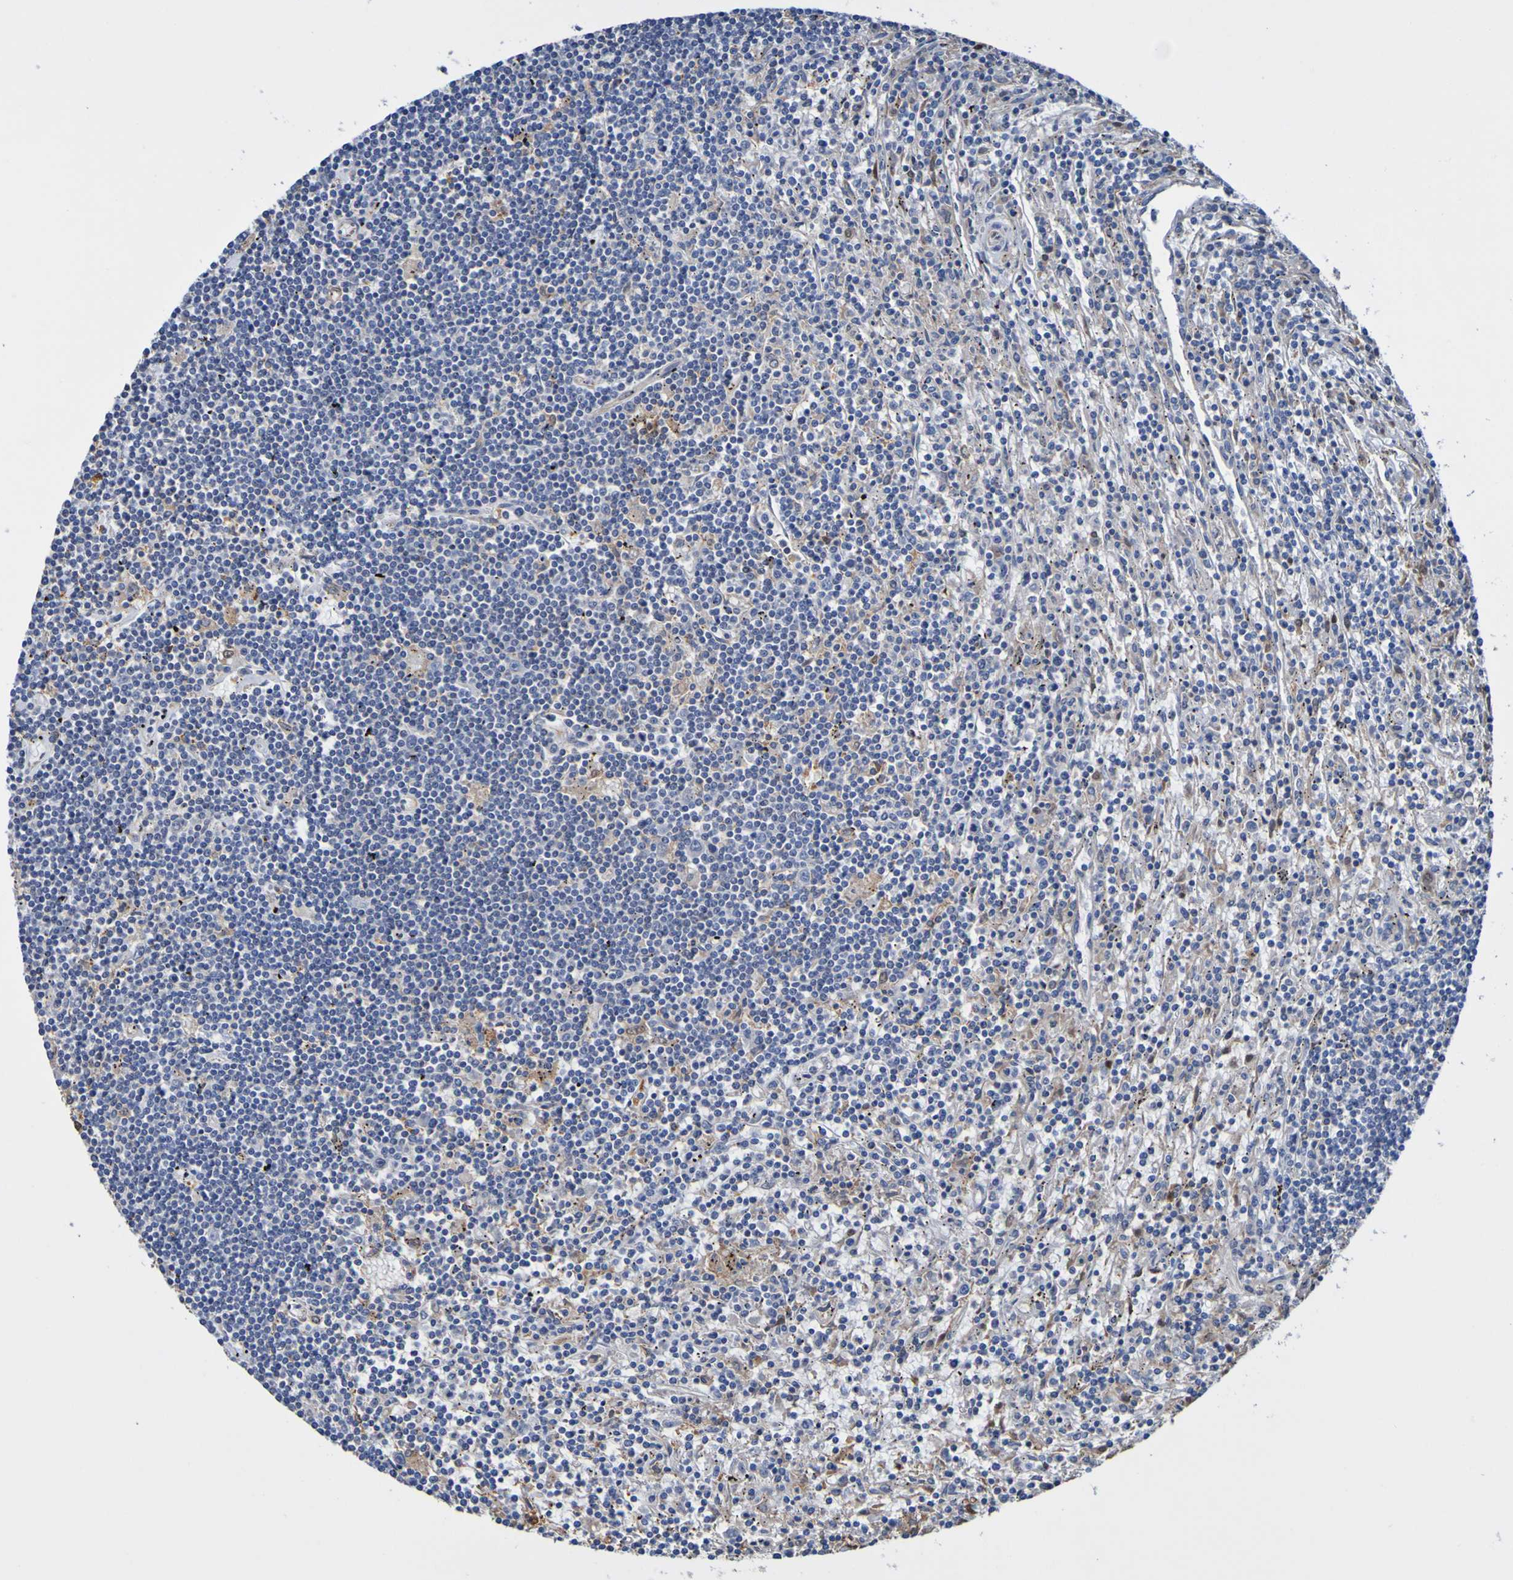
{"staining": {"intensity": "negative", "quantity": "none", "location": "none"}, "tissue": "lymphoma", "cell_type": "Tumor cells", "image_type": "cancer", "snomed": [{"axis": "morphology", "description": "Malignant lymphoma, non-Hodgkin's type, Low grade"}, {"axis": "topography", "description": "Spleen"}], "caption": "Tumor cells are negative for protein expression in human low-grade malignant lymphoma, non-Hodgkin's type. The staining was performed using DAB (3,3'-diaminobenzidine) to visualize the protein expression in brown, while the nuclei were stained in blue with hematoxylin (Magnification: 20x).", "gene": "METAP2", "patient": {"sex": "male", "age": 76}}